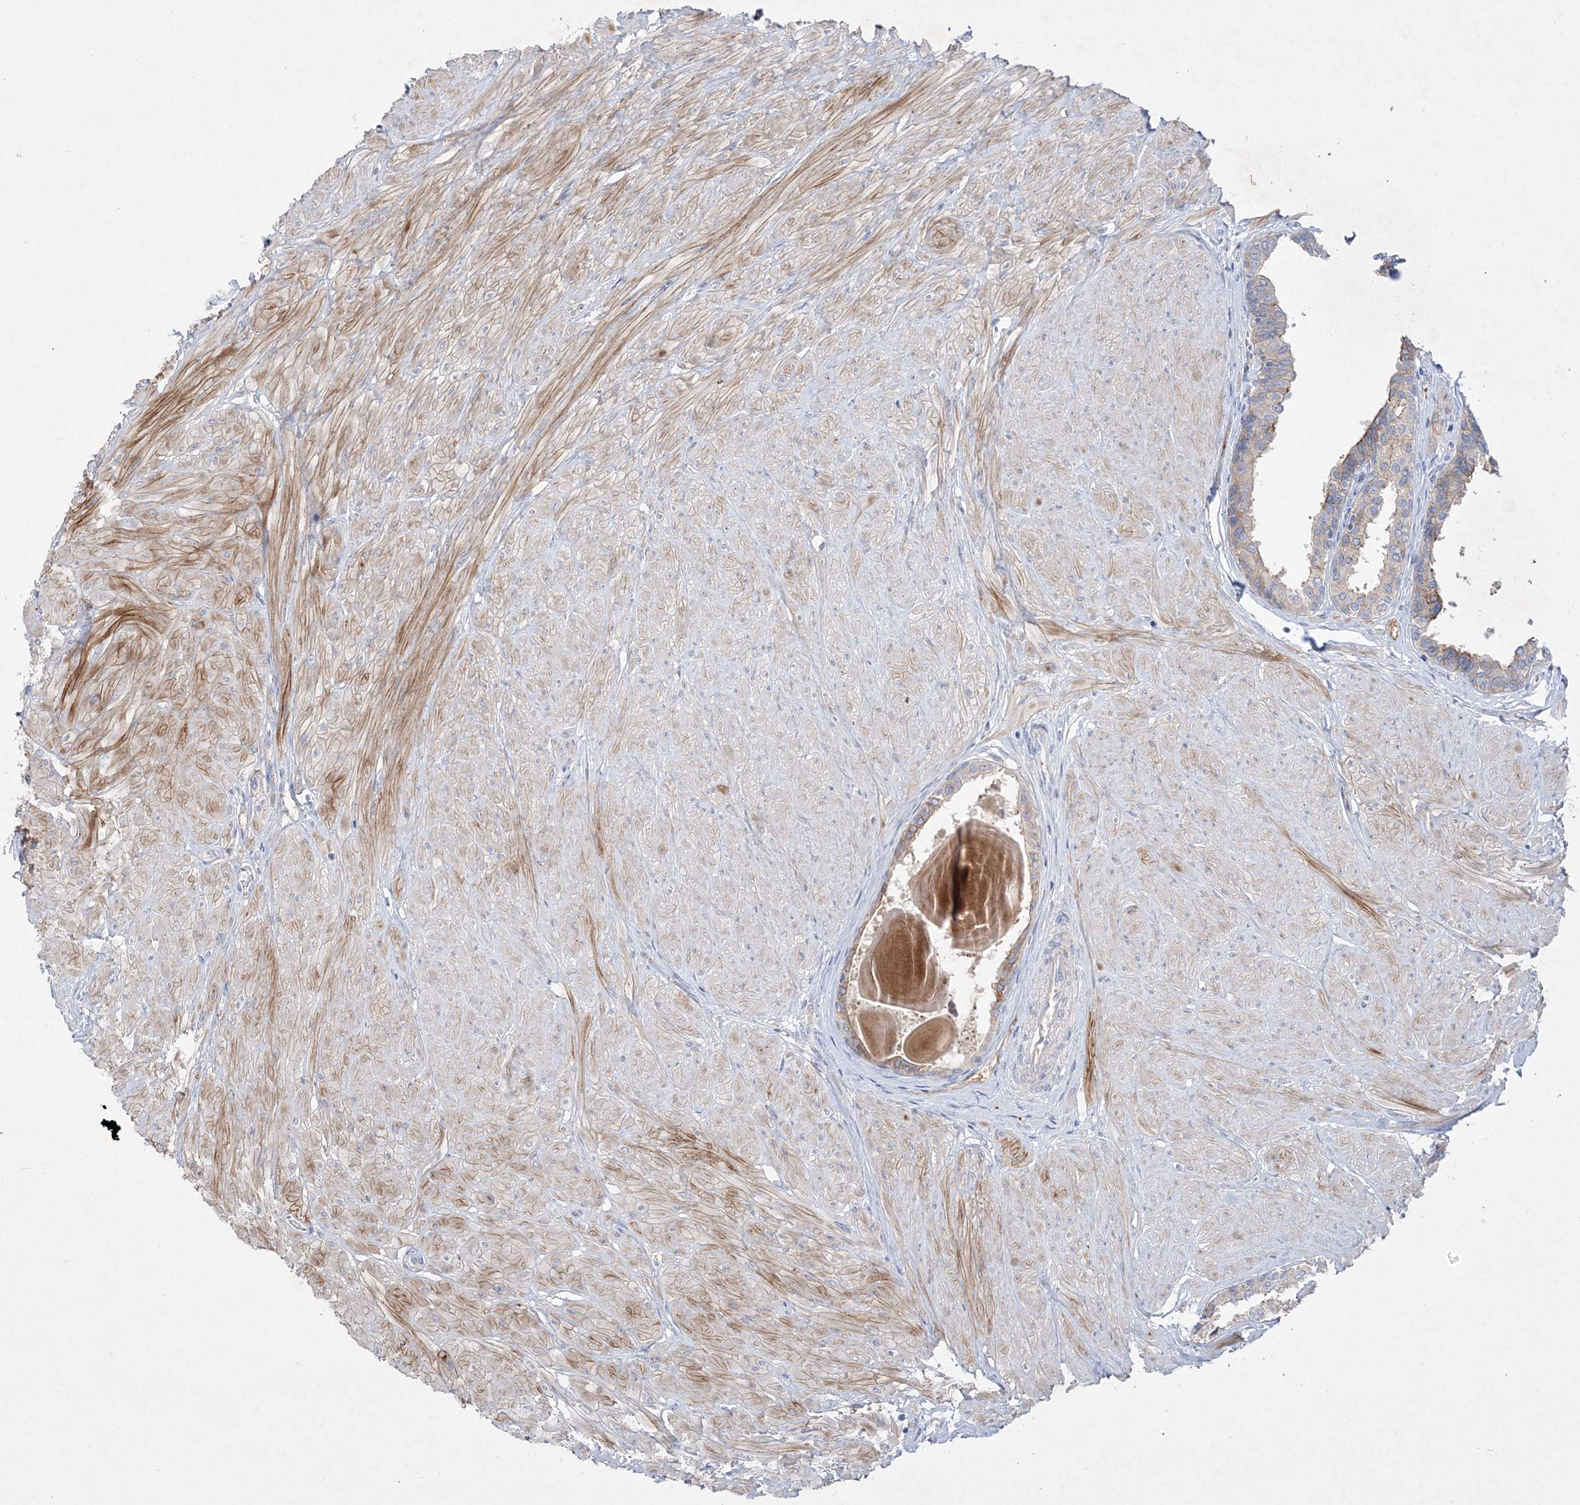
{"staining": {"intensity": "weak", "quantity": "25%-75%", "location": "cytoplasmic/membranous"}, "tissue": "prostate", "cell_type": "Glandular cells", "image_type": "normal", "snomed": [{"axis": "morphology", "description": "Normal tissue, NOS"}, {"axis": "topography", "description": "Prostate"}], "caption": "Prostate stained with DAB (3,3'-diaminobenzidine) IHC reveals low levels of weak cytoplasmic/membranous positivity in approximately 25%-75% of glandular cells.", "gene": "ADCK2", "patient": {"sex": "male", "age": 48}}